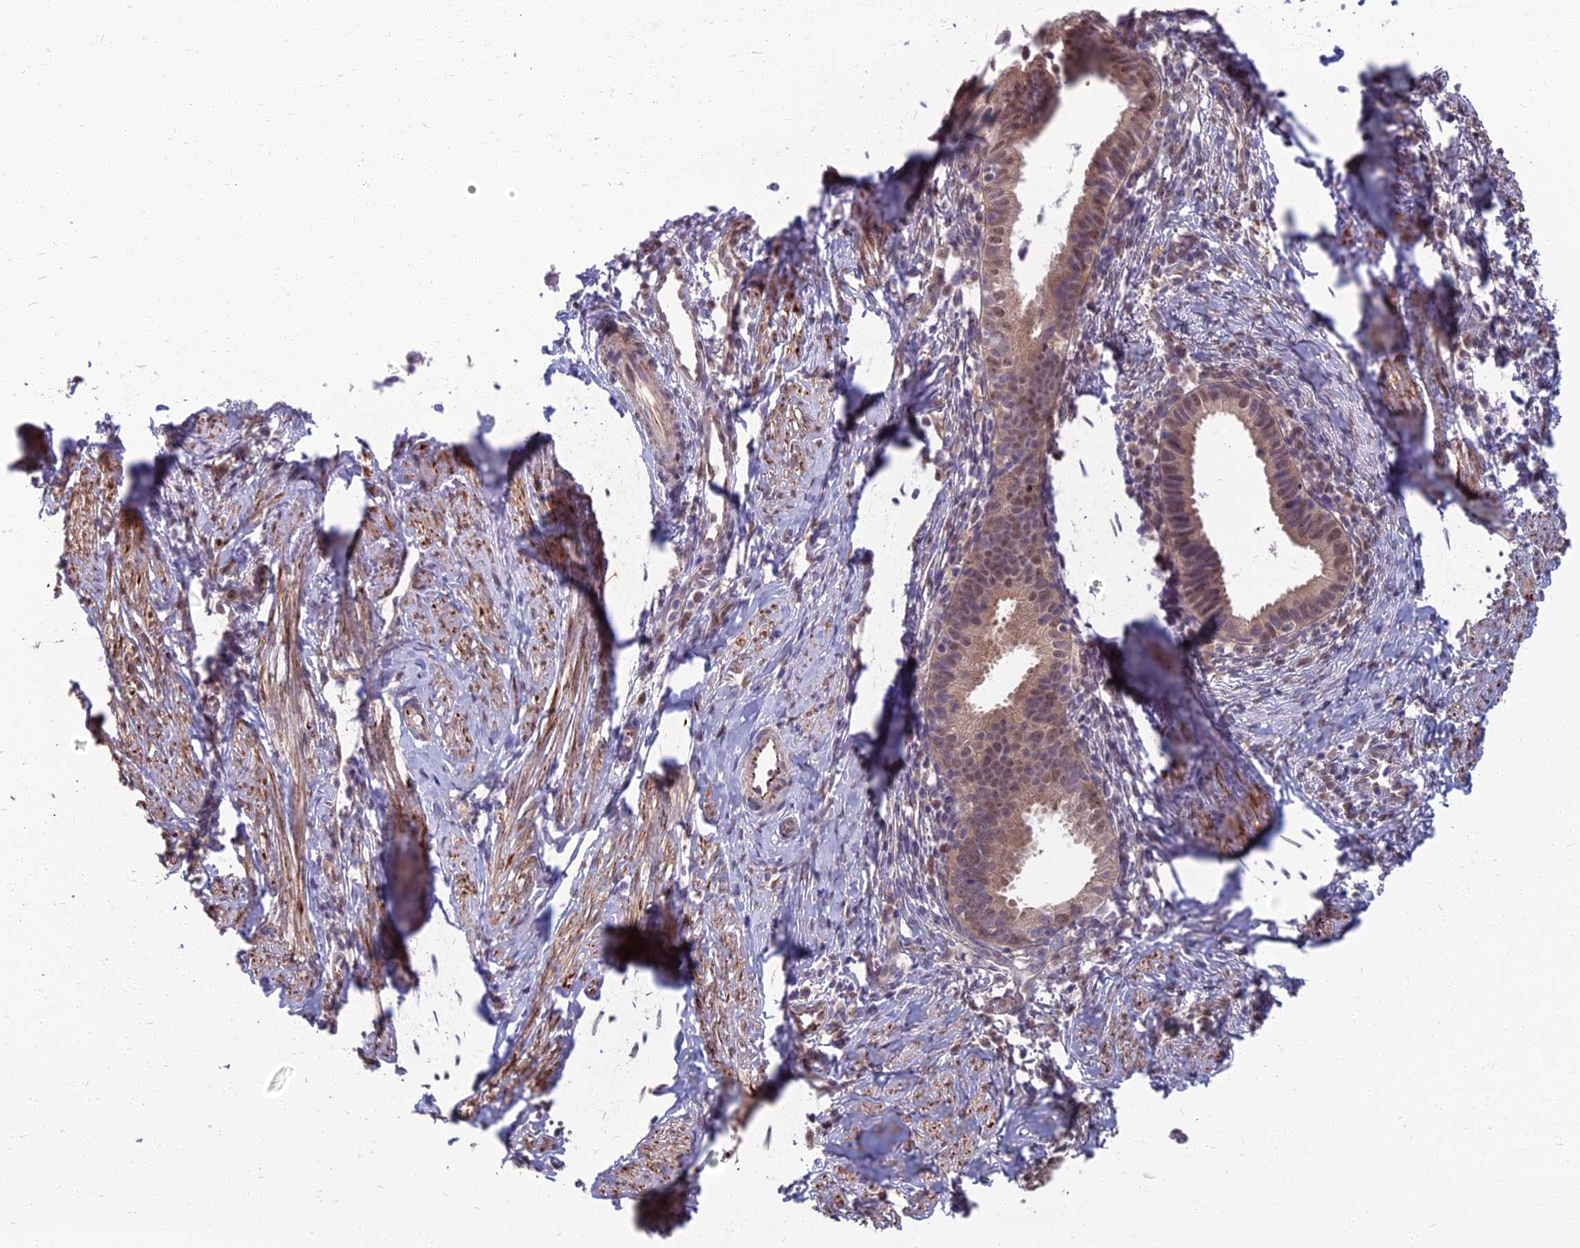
{"staining": {"intensity": "moderate", "quantity": ">75%", "location": "cytoplasmic/membranous,nuclear"}, "tissue": "cervical cancer", "cell_type": "Tumor cells", "image_type": "cancer", "snomed": [{"axis": "morphology", "description": "Adenocarcinoma, NOS"}, {"axis": "topography", "description": "Cervix"}], "caption": "Immunohistochemical staining of human cervical cancer demonstrates medium levels of moderate cytoplasmic/membranous and nuclear positivity in approximately >75% of tumor cells.", "gene": "NR4A3", "patient": {"sex": "female", "age": 36}}